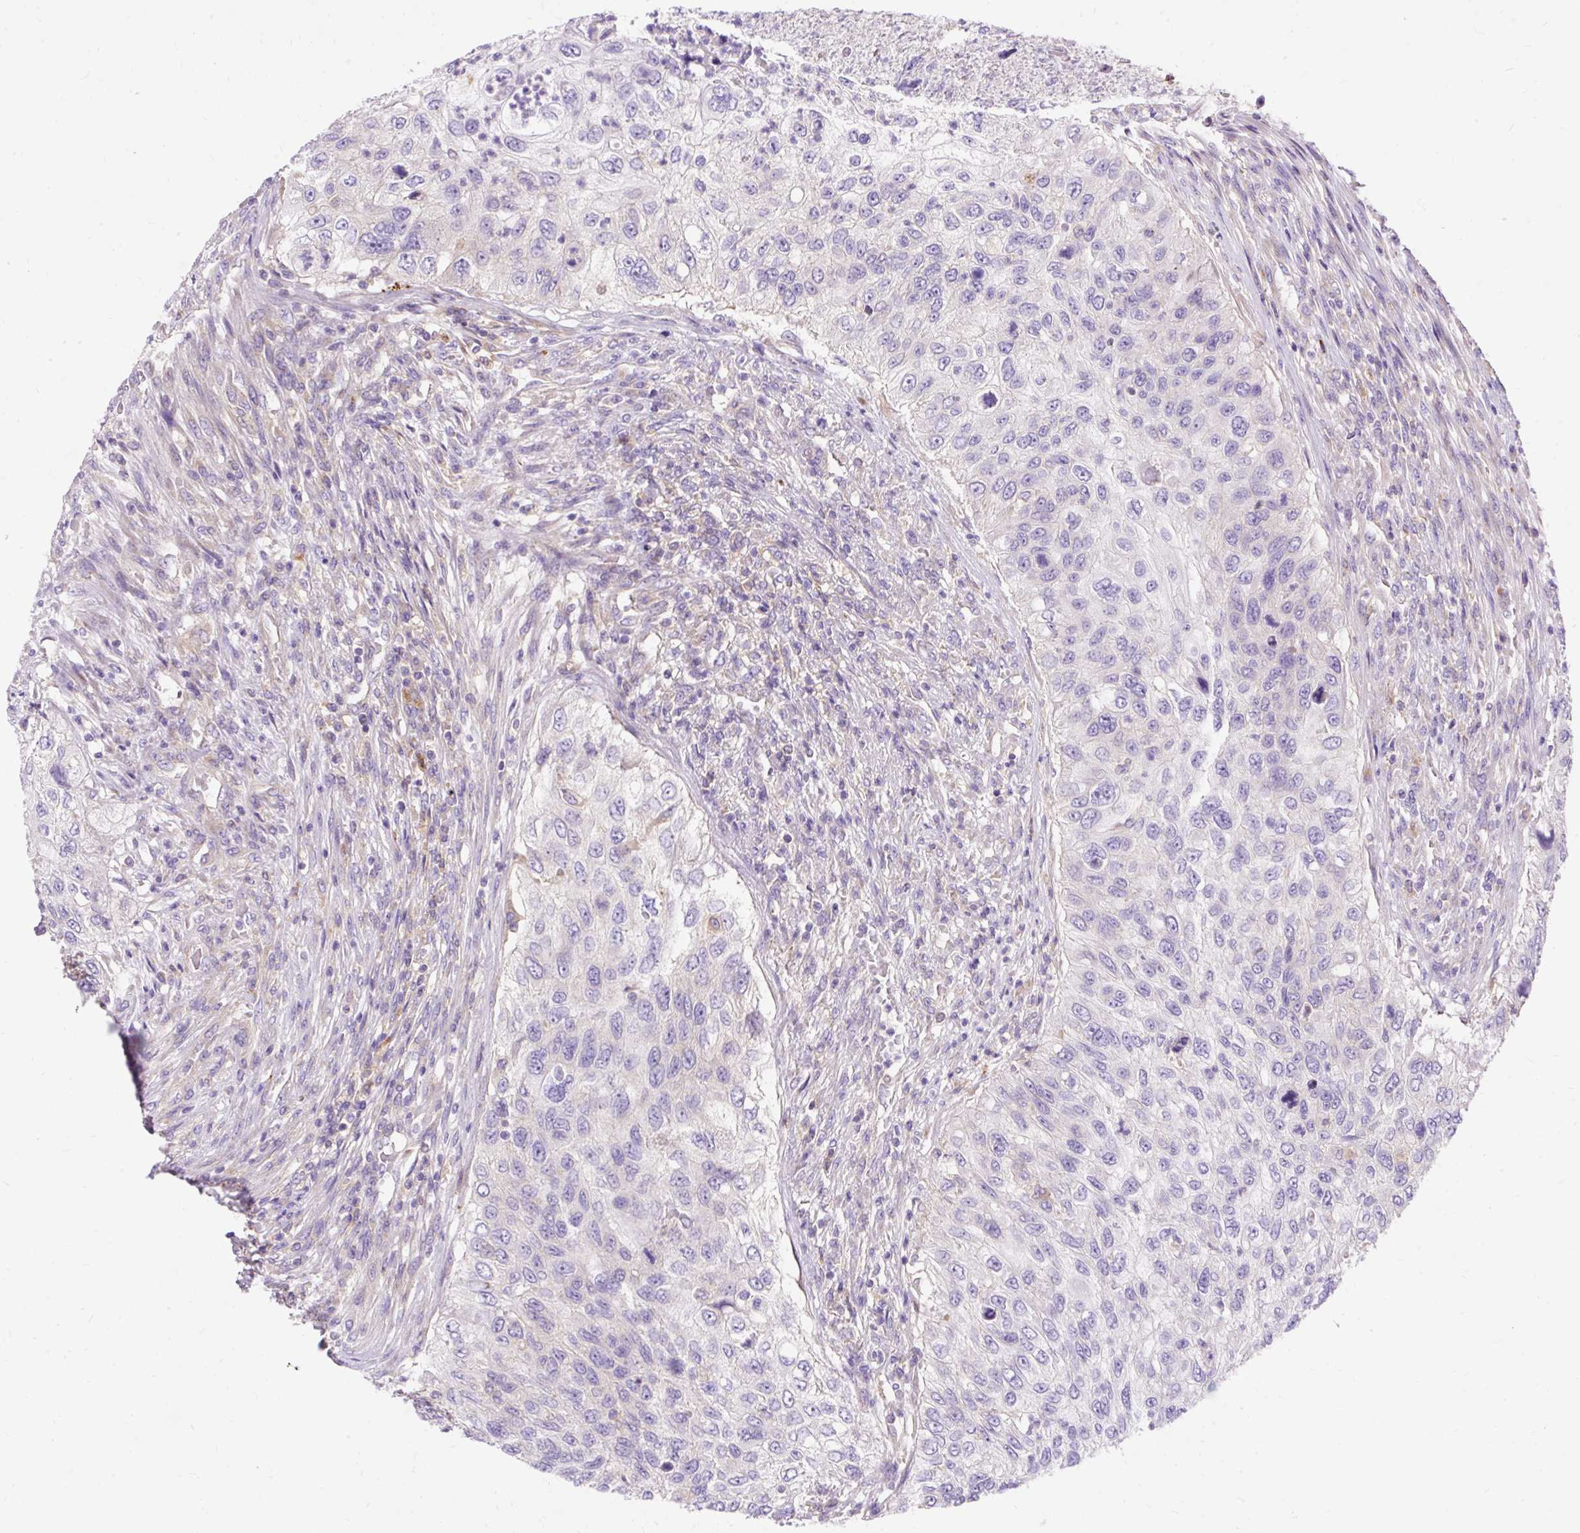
{"staining": {"intensity": "negative", "quantity": "none", "location": "none"}, "tissue": "urothelial cancer", "cell_type": "Tumor cells", "image_type": "cancer", "snomed": [{"axis": "morphology", "description": "Urothelial carcinoma, High grade"}, {"axis": "topography", "description": "Urinary bladder"}], "caption": "The image reveals no significant expression in tumor cells of urothelial cancer.", "gene": "OR4K15", "patient": {"sex": "female", "age": 60}}